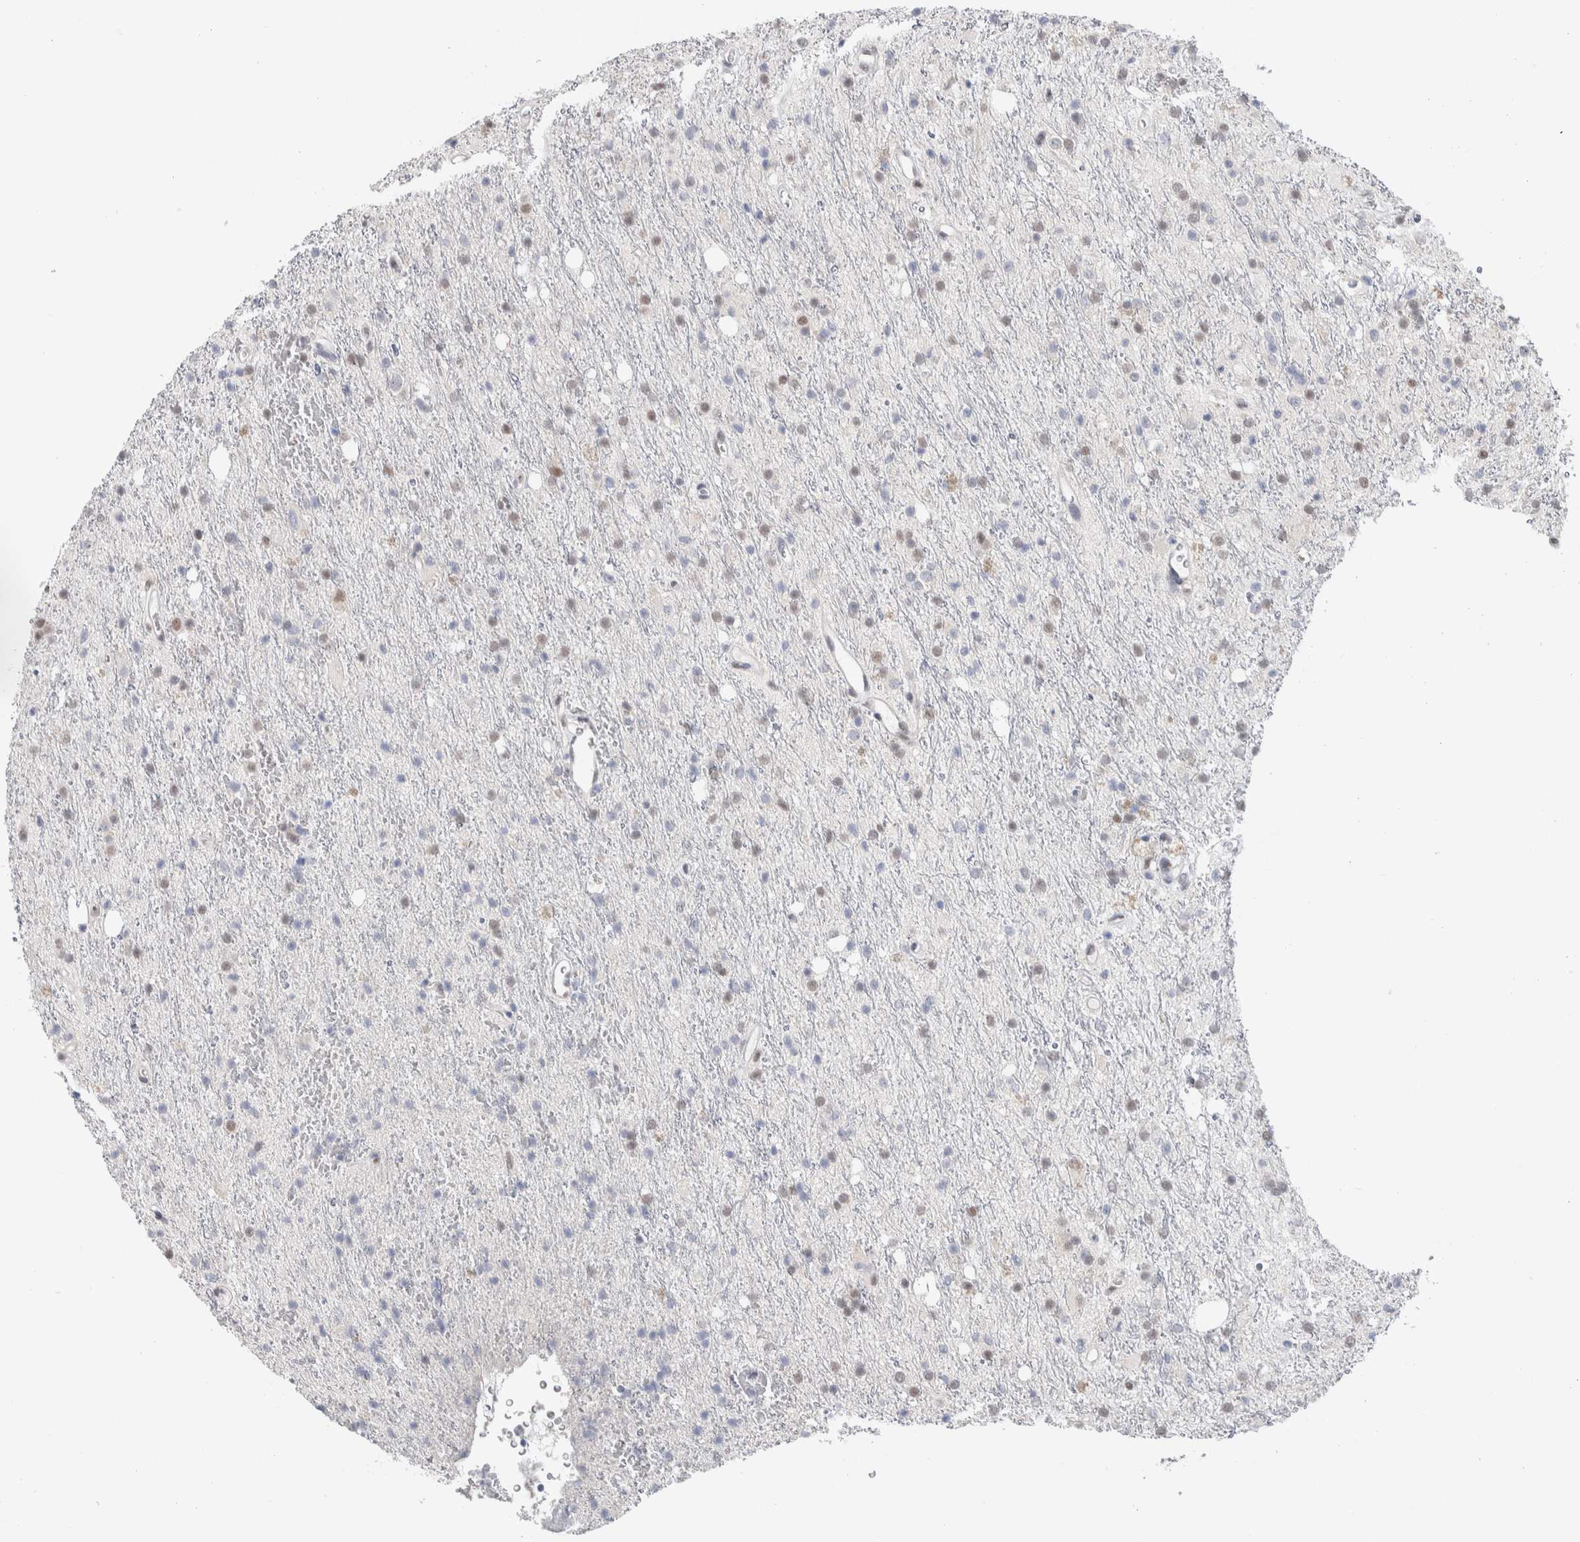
{"staining": {"intensity": "weak", "quantity": "25%-75%", "location": "nuclear"}, "tissue": "glioma", "cell_type": "Tumor cells", "image_type": "cancer", "snomed": [{"axis": "morphology", "description": "Glioma, malignant, High grade"}, {"axis": "topography", "description": "Brain"}], "caption": "Tumor cells display low levels of weak nuclear positivity in about 25%-75% of cells in malignant high-grade glioma.", "gene": "PRMT1", "patient": {"sex": "male", "age": 47}}